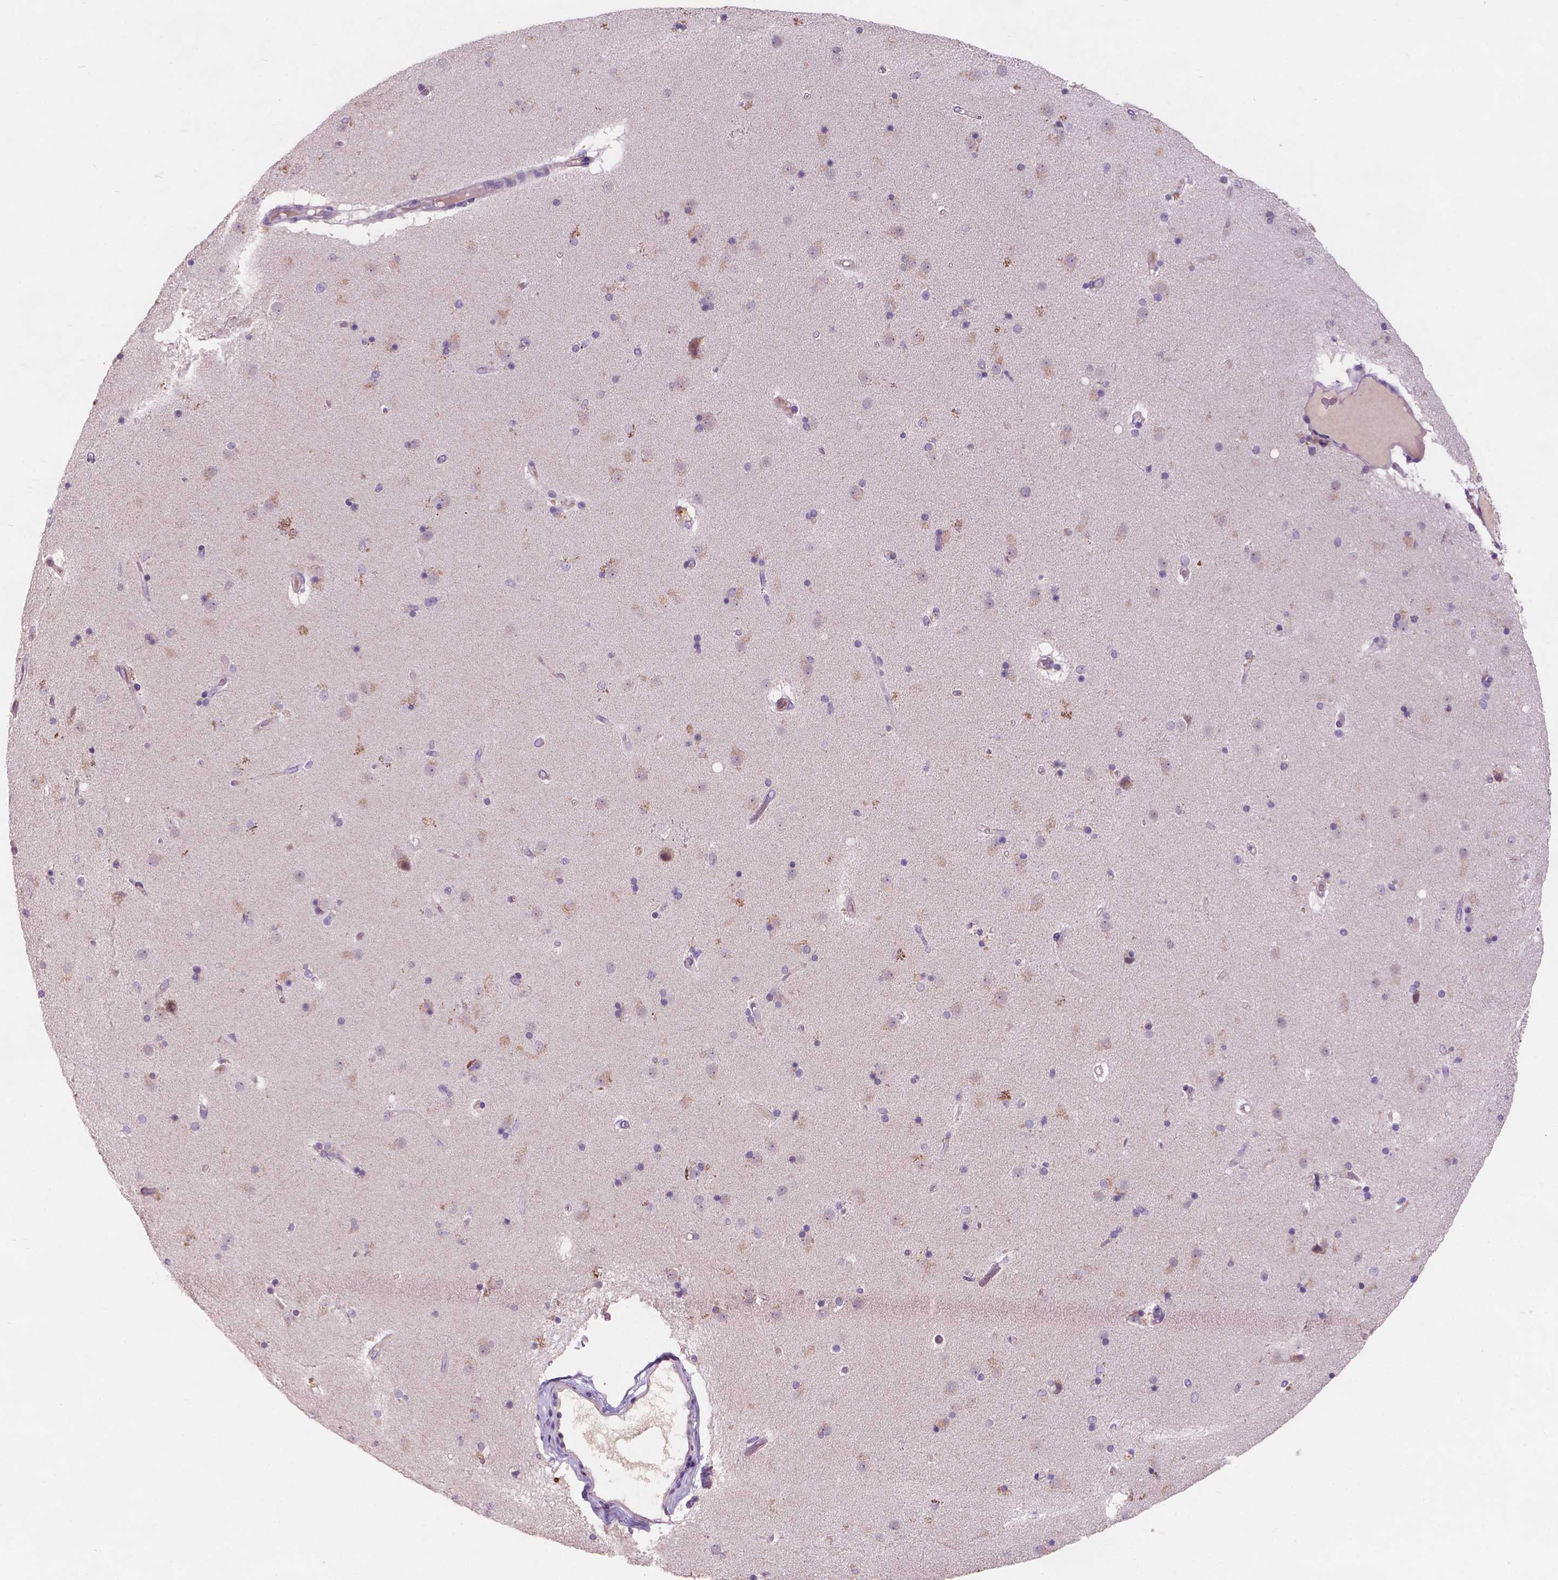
{"staining": {"intensity": "weak", "quantity": "<25%", "location": "cytoplasmic/membranous"}, "tissue": "caudate", "cell_type": "Glial cells", "image_type": "normal", "snomed": [{"axis": "morphology", "description": "Normal tissue, NOS"}, {"axis": "topography", "description": "Lateral ventricle wall"}], "caption": "Protein analysis of benign caudate displays no significant staining in glial cells. (DAB immunohistochemistry (IHC) with hematoxylin counter stain).", "gene": "IREB2", "patient": {"sex": "female", "age": 71}}